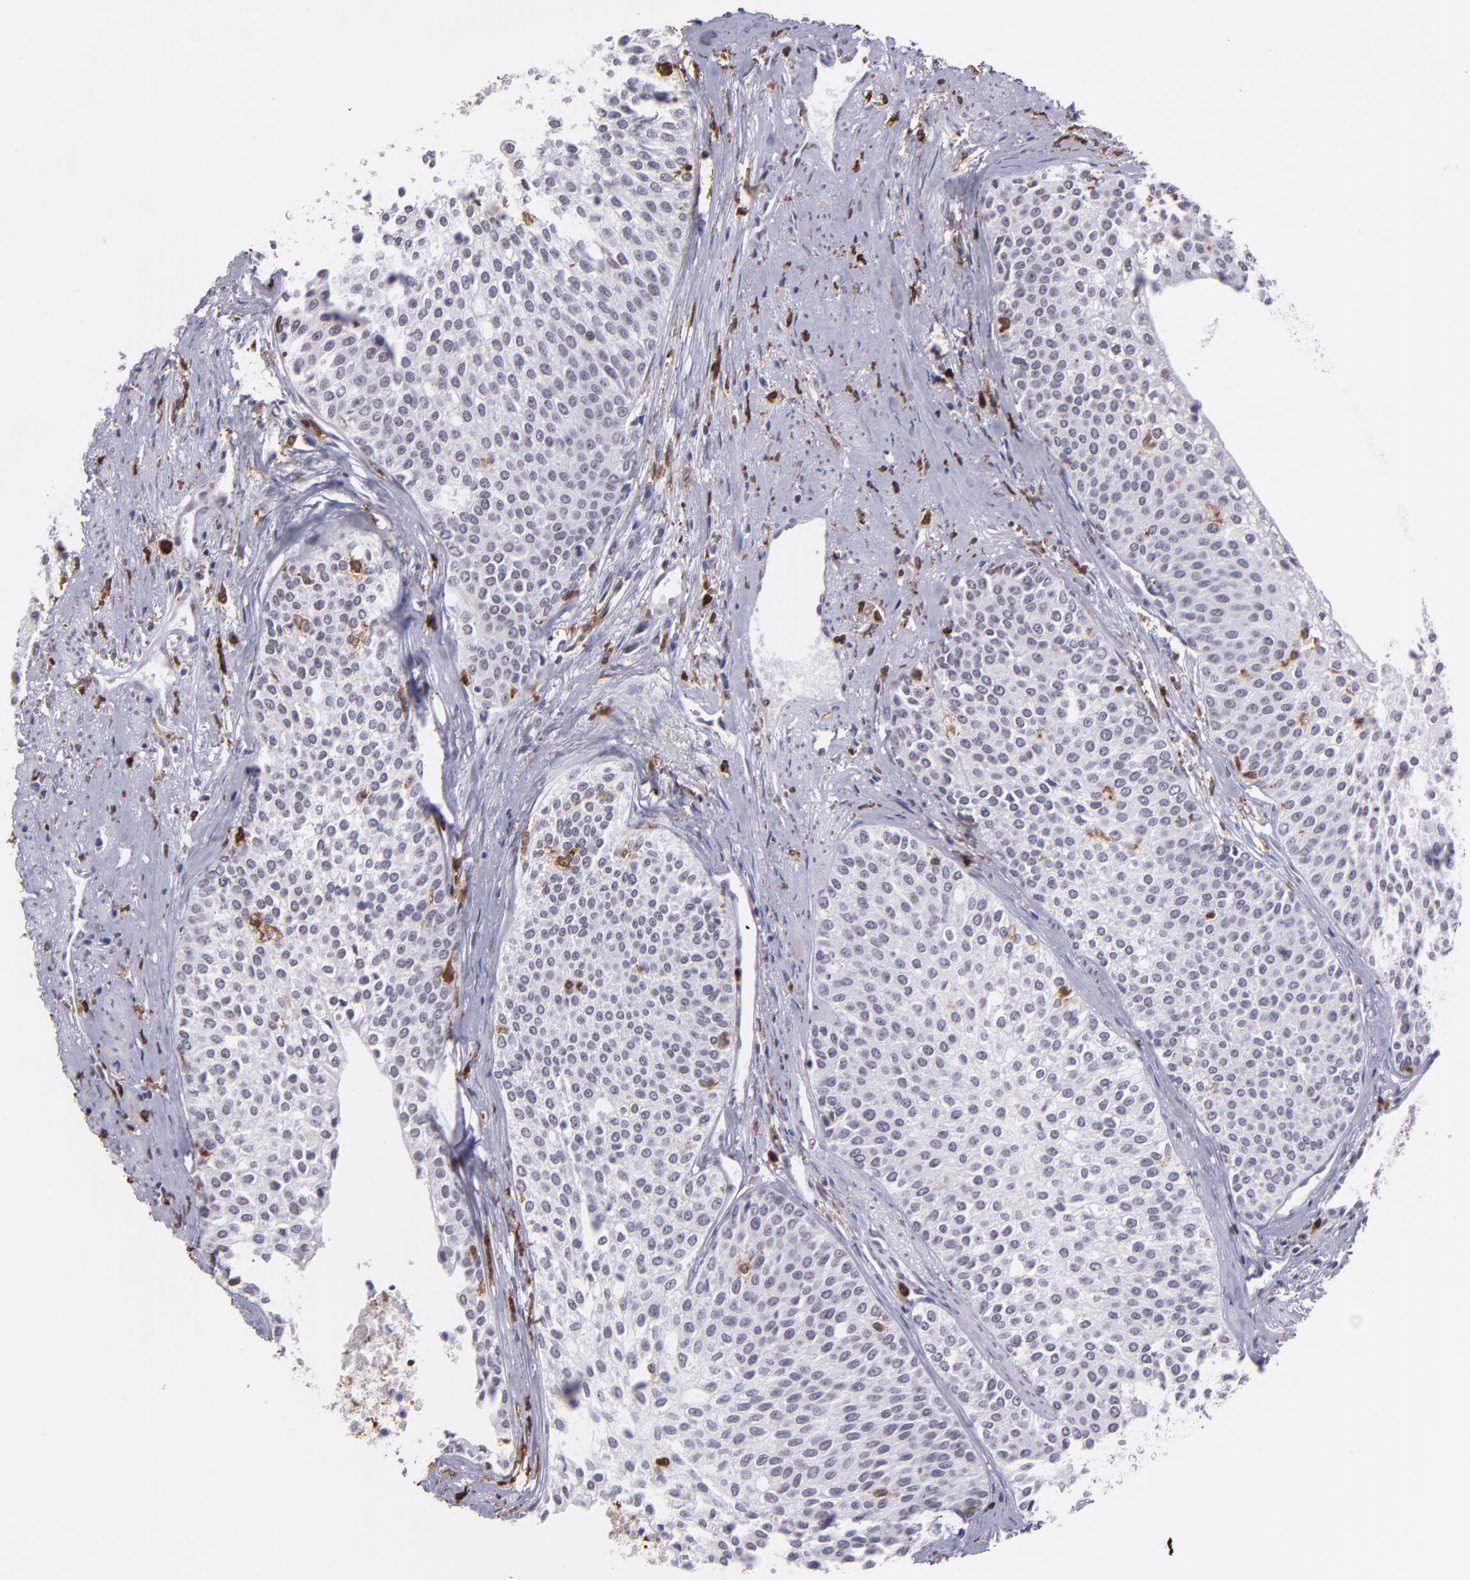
{"staining": {"intensity": "negative", "quantity": "none", "location": "none"}, "tissue": "urothelial cancer", "cell_type": "Tumor cells", "image_type": "cancer", "snomed": [{"axis": "morphology", "description": "Urothelial carcinoma, Low grade"}, {"axis": "topography", "description": "Urinary bladder"}], "caption": "Urothelial cancer stained for a protein using immunohistochemistry displays no staining tumor cells.", "gene": "NCF2", "patient": {"sex": "female", "age": 73}}